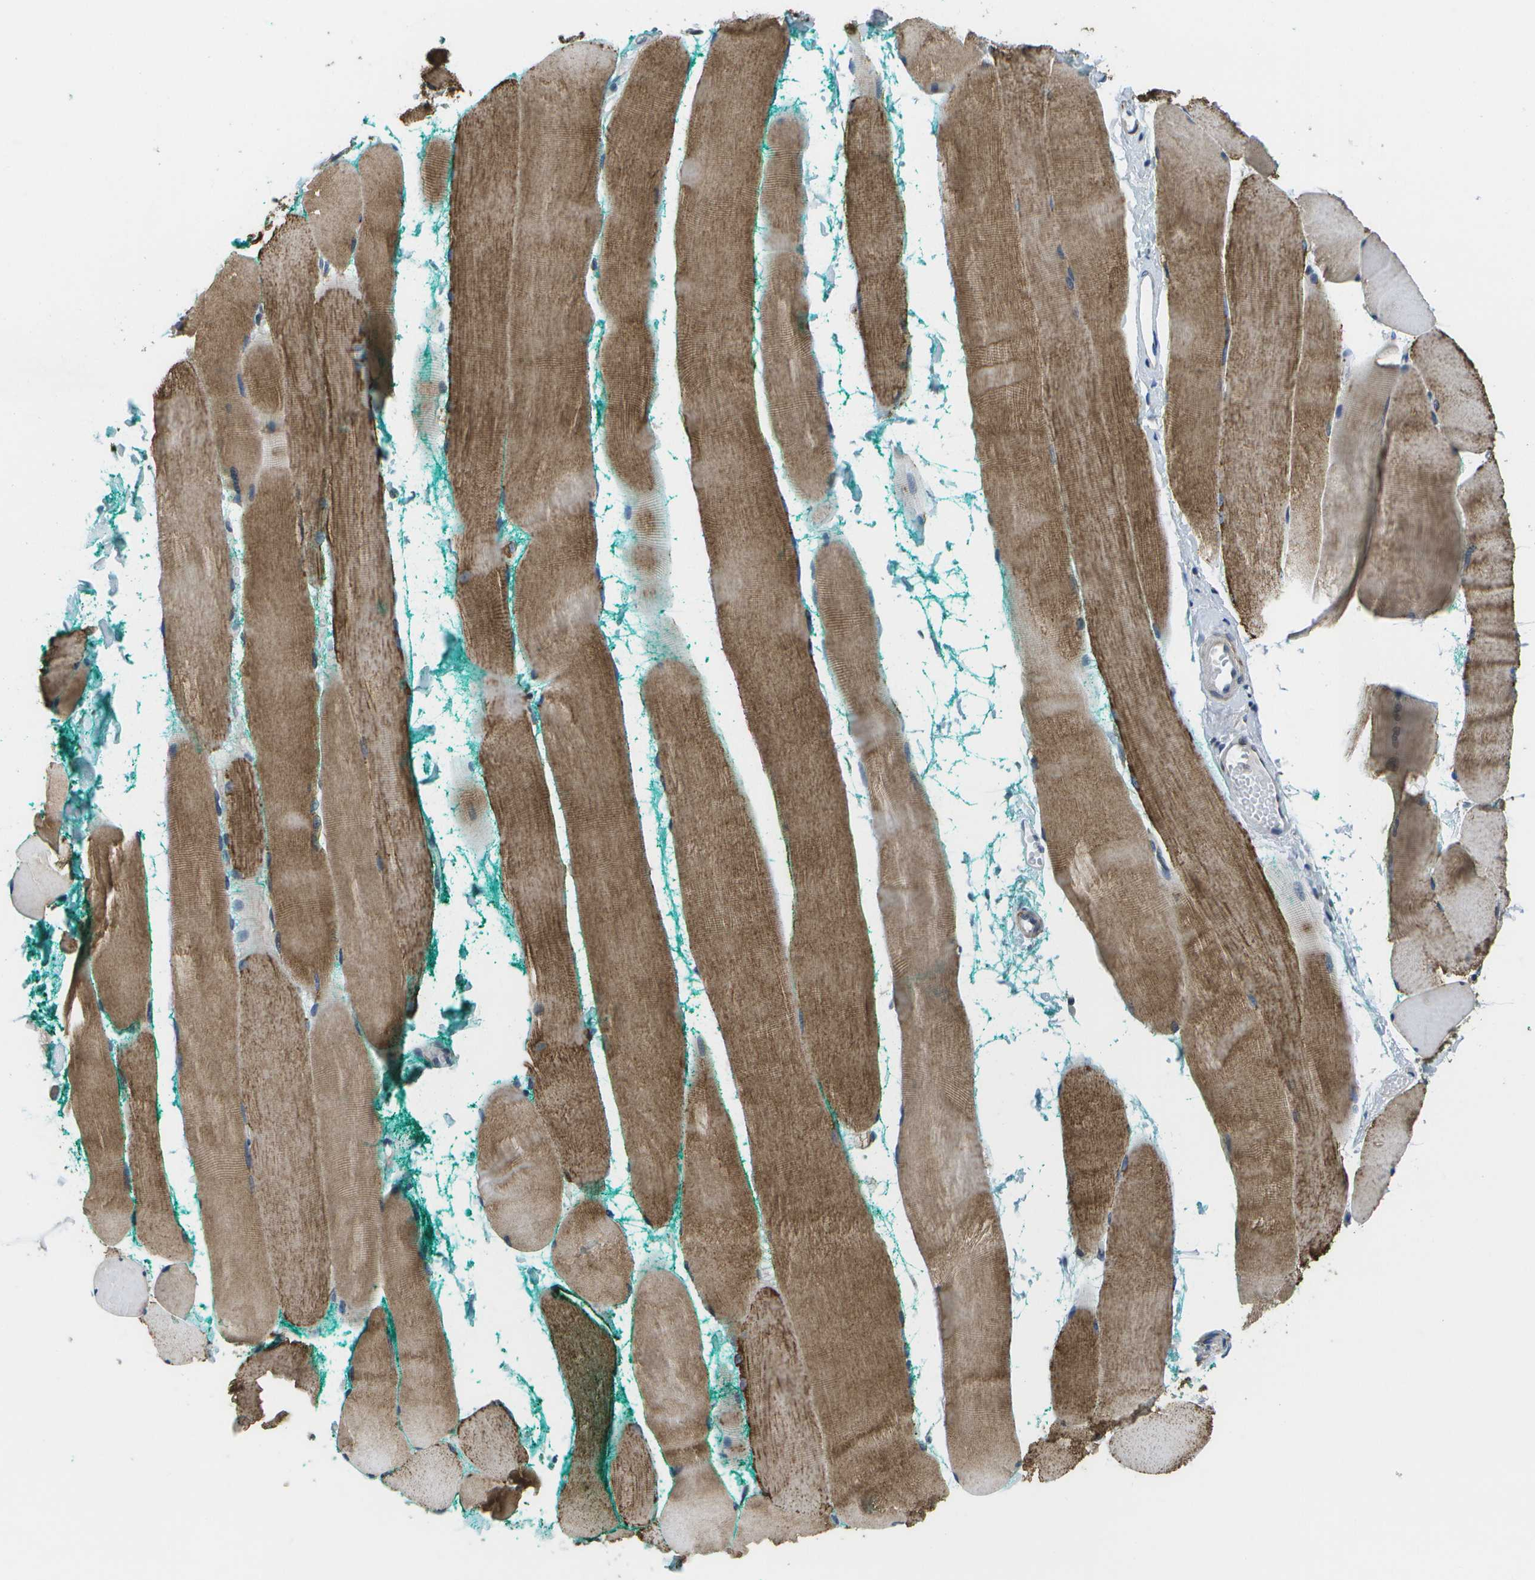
{"staining": {"intensity": "moderate", "quantity": ">75%", "location": "cytoplasmic/membranous"}, "tissue": "skeletal muscle", "cell_type": "Myocytes", "image_type": "normal", "snomed": [{"axis": "morphology", "description": "Normal tissue, NOS"}, {"axis": "morphology", "description": "Squamous cell carcinoma, NOS"}, {"axis": "topography", "description": "Skeletal muscle"}], "caption": "Protein positivity by immunohistochemistry reveals moderate cytoplasmic/membranous expression in approximately >75% of myocytes in benign skeletal muscle.", "gene": "GALNT15", "patient": {"sex": "male", "age": 51}}